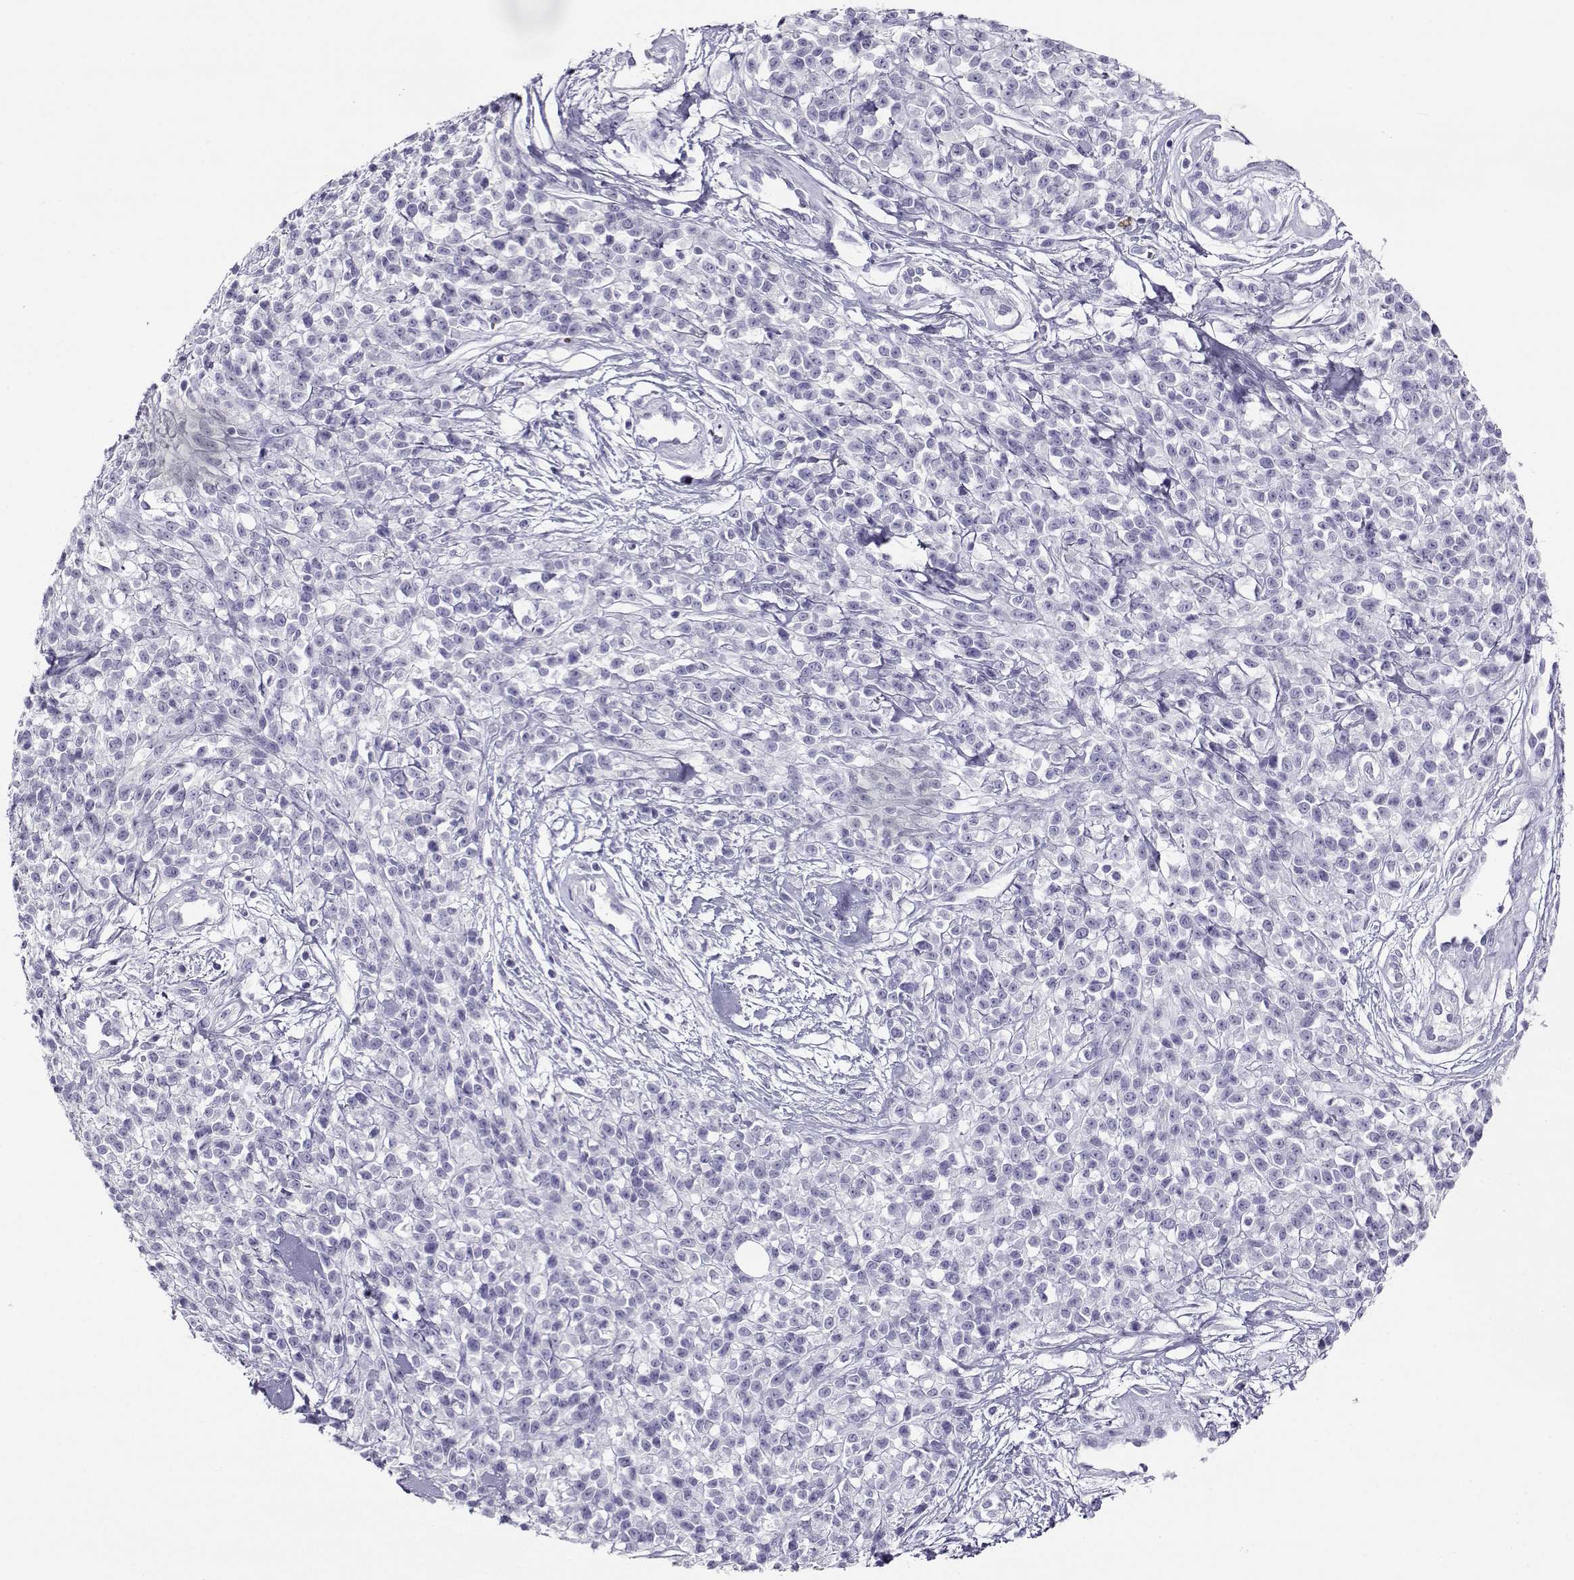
{"staining": {"intensity": "negative", "quantity": "none", "location": "none"}, "tissue": "melanoma", "cell_type": "Tumor cells", "image_type": "cancer", "snomed": [{"axis": "morphology", "description": "Malignant melanoma, NOS"}, {"axis": "topography", "description": "Skin"}, {"axis": "topography", "description": "Skin of trunk"}], "caption": "A micrograph of melanoma stained for a protein reveals no brown staining in tumor cells.", "gene": "CABS1", "patient": {"sex": "male", "age": 74}}